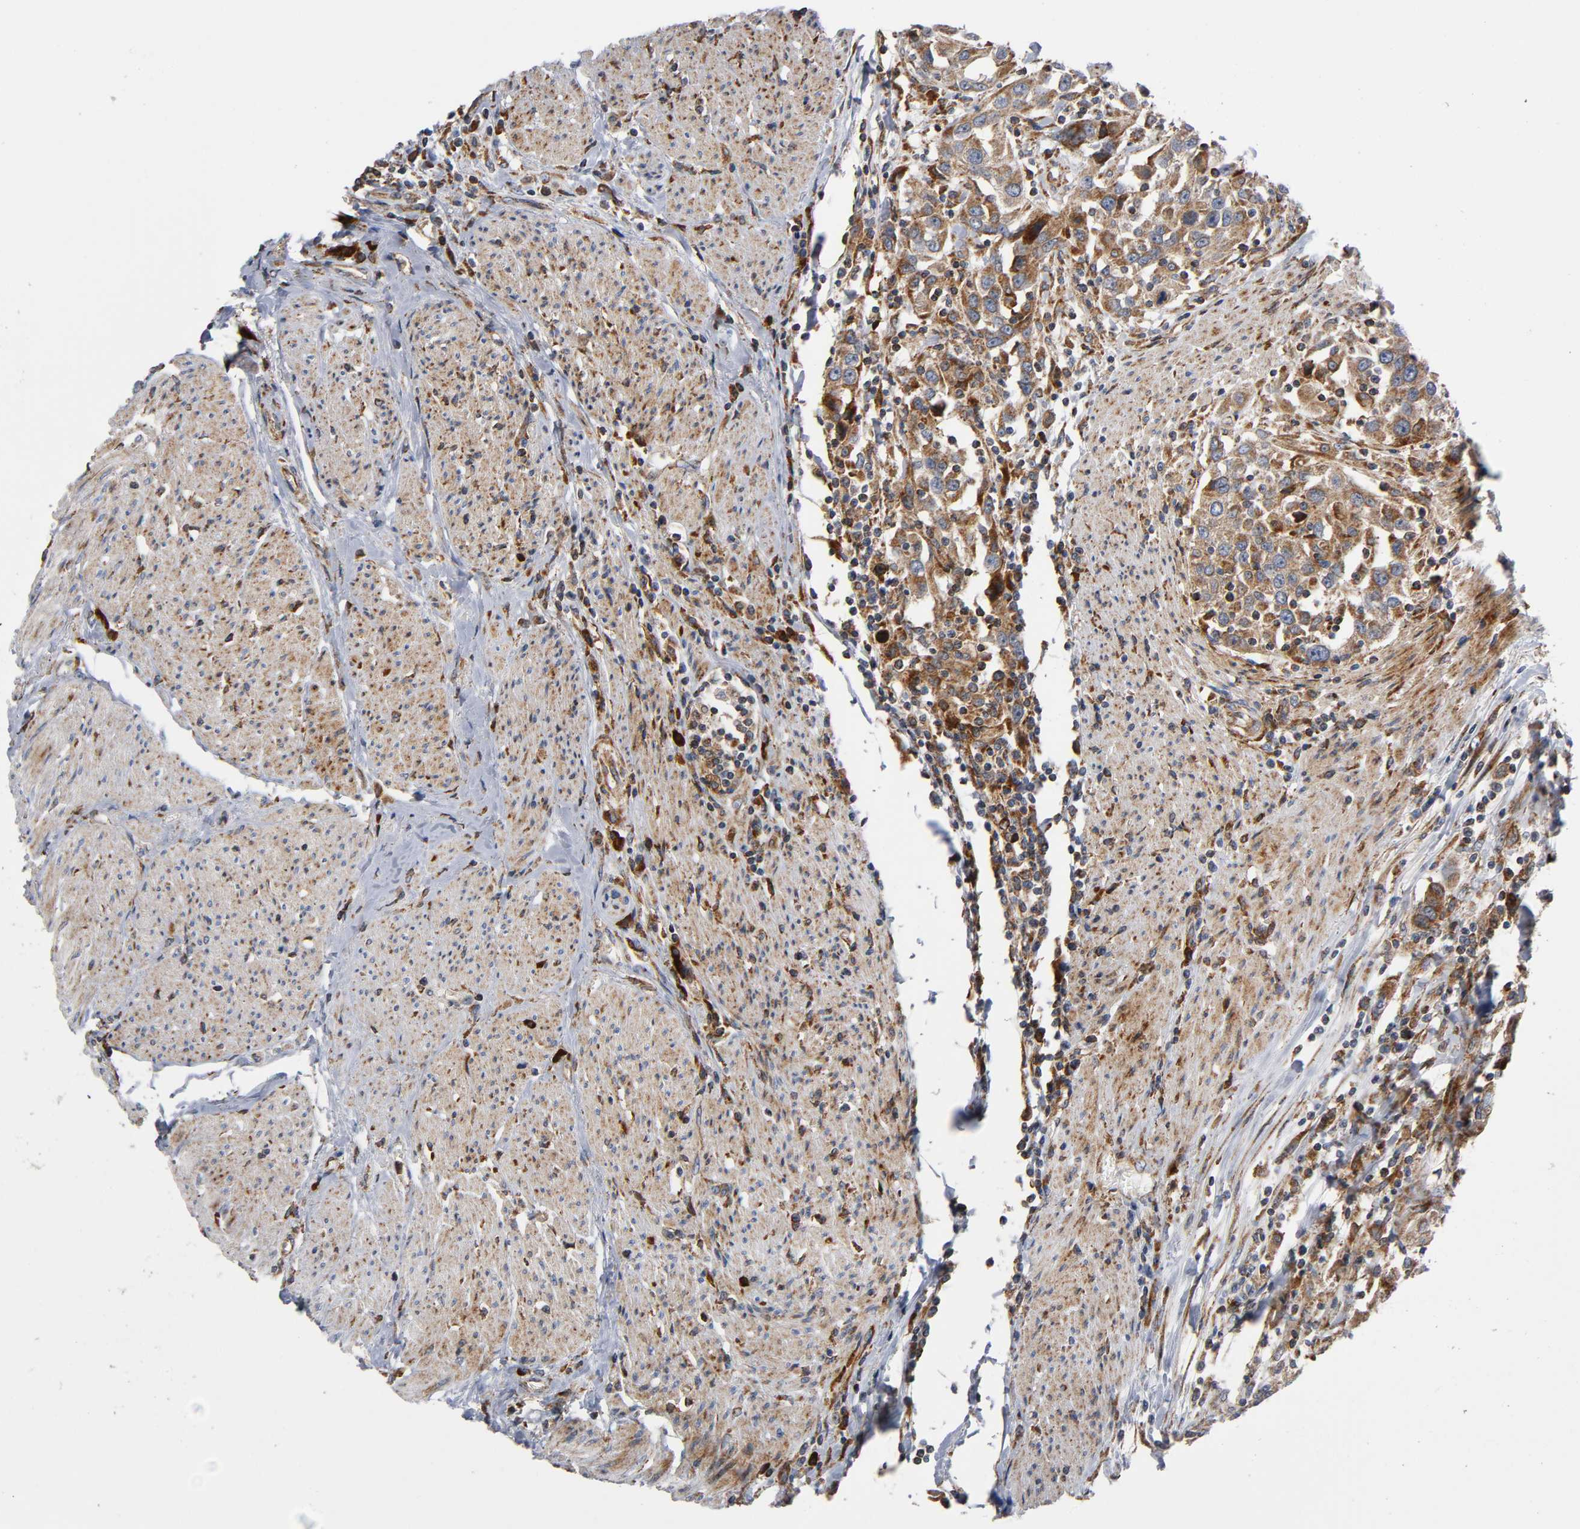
{"staining": {"intensity": "moderate", "quantity": "25%-75%", "location": "cytoplasmic/membranous"}, "tissue": "urothelial cancer", "cell_type": "Tumor cells", "image_type": "cancer", "snomed": [{"axis": "morphology", "description": "Urothelial carcinoma, High grade"}, {"axis": "topography", "description": "Urinary bladder"}], "caption": "Immunohistochemistry (IHC) micrograph of urothelial cancer stained for a protein (brown), which displays medium levels of moderate cytoplasmic/membranous staining in approximately 25%-75% of tumor cells.", "gene": "MAP3K1", "patient": {"sex": "female", "age": 80}}